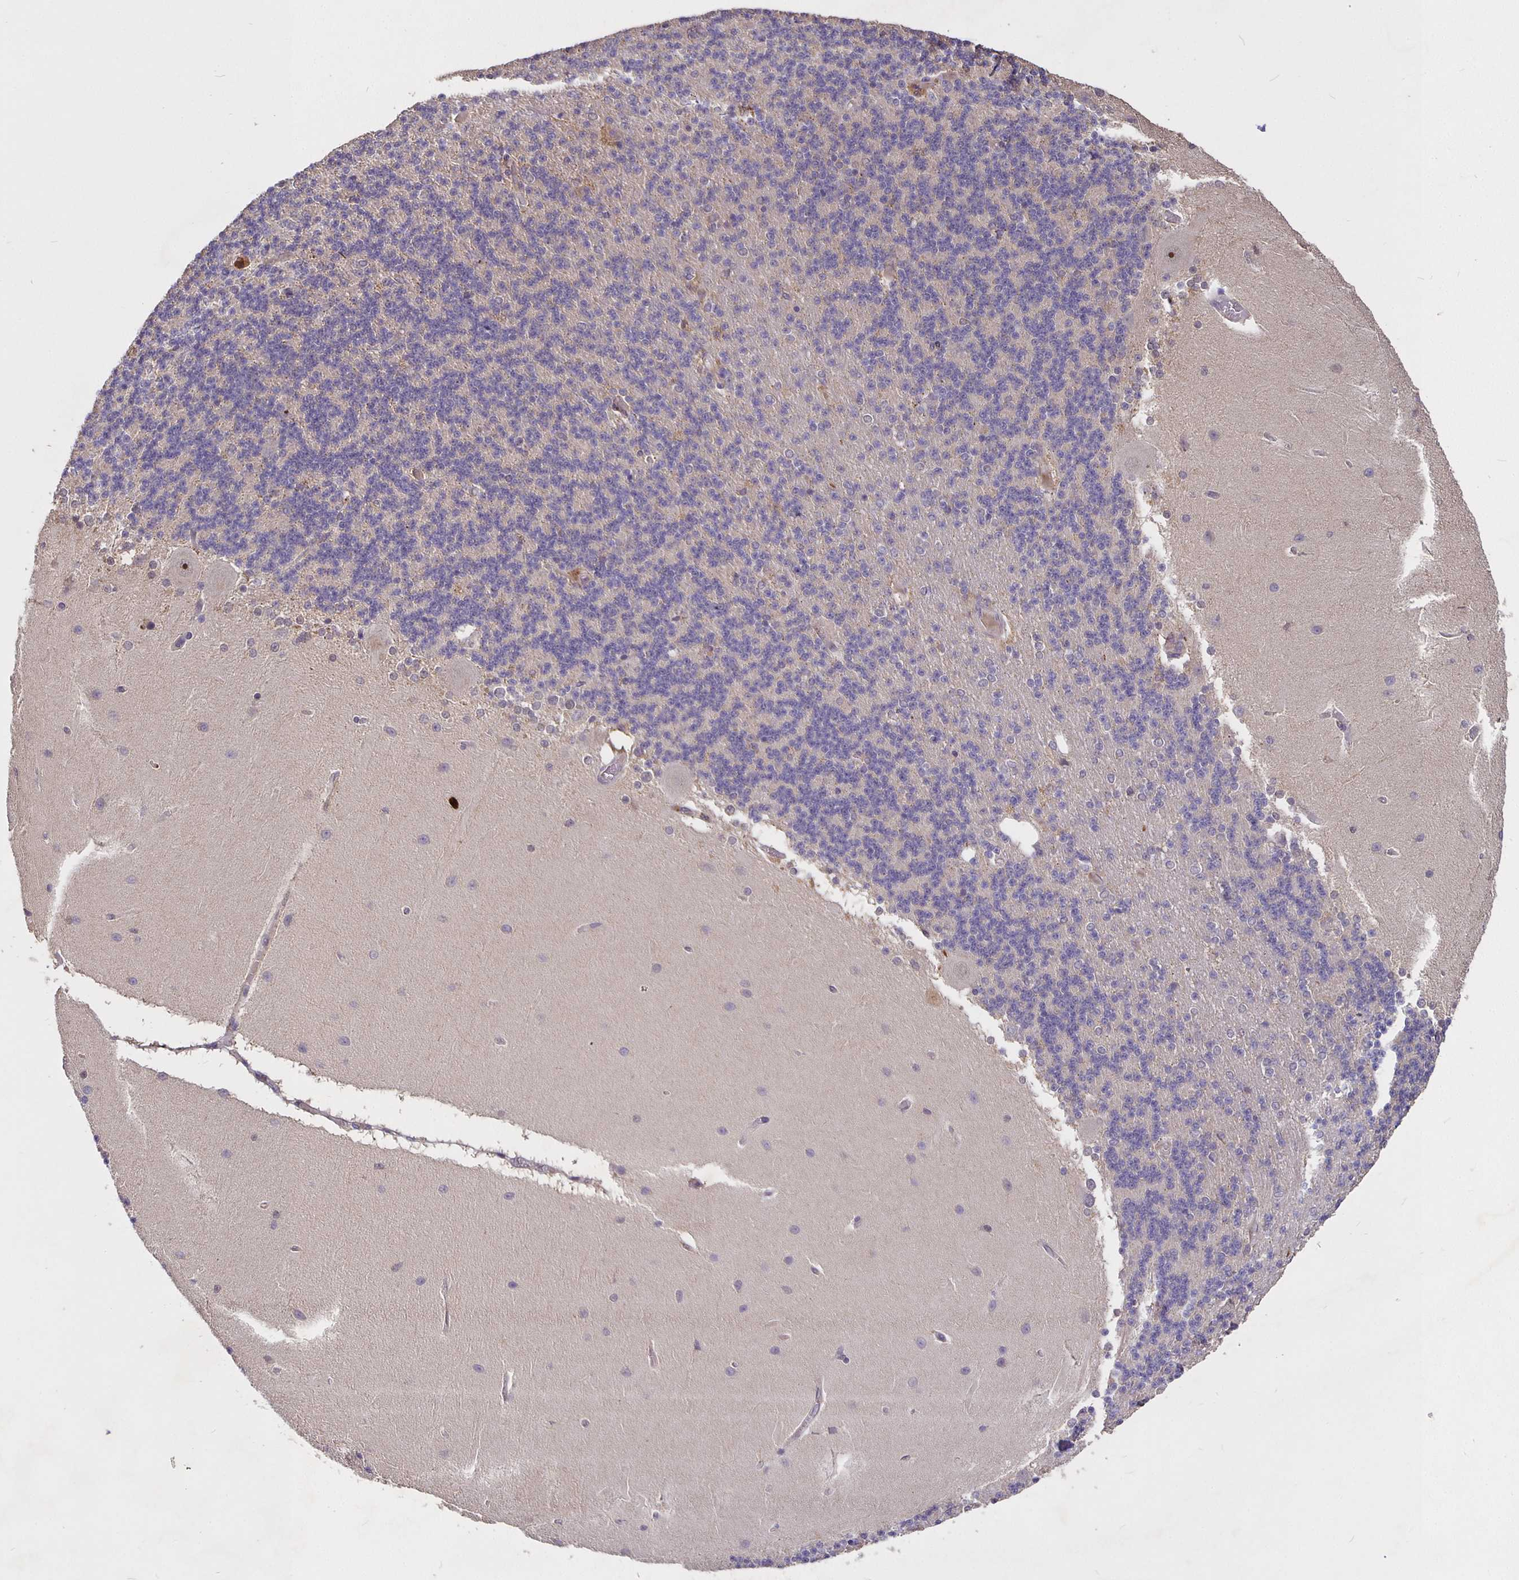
{"staining": {"intensity": "negative", "quantity": "none", "location": "none"}, "tissue": "cerebellum", "cell_type": "Cells in granular layer", "image_type": "normal", "snomed": [{"axis": "morphology", "description": "Normal tissue, NOS"}, {"axis": "topography", "description": "Cerebellum"}], "caption": "Immunohistochemistry photomicrograph of unremarkable cerebellum stained for a protein (brown), which exhibits no expression in cells in granular layer.", "gene": "NOG", "patient": {"sex": "female", "age": 54}}